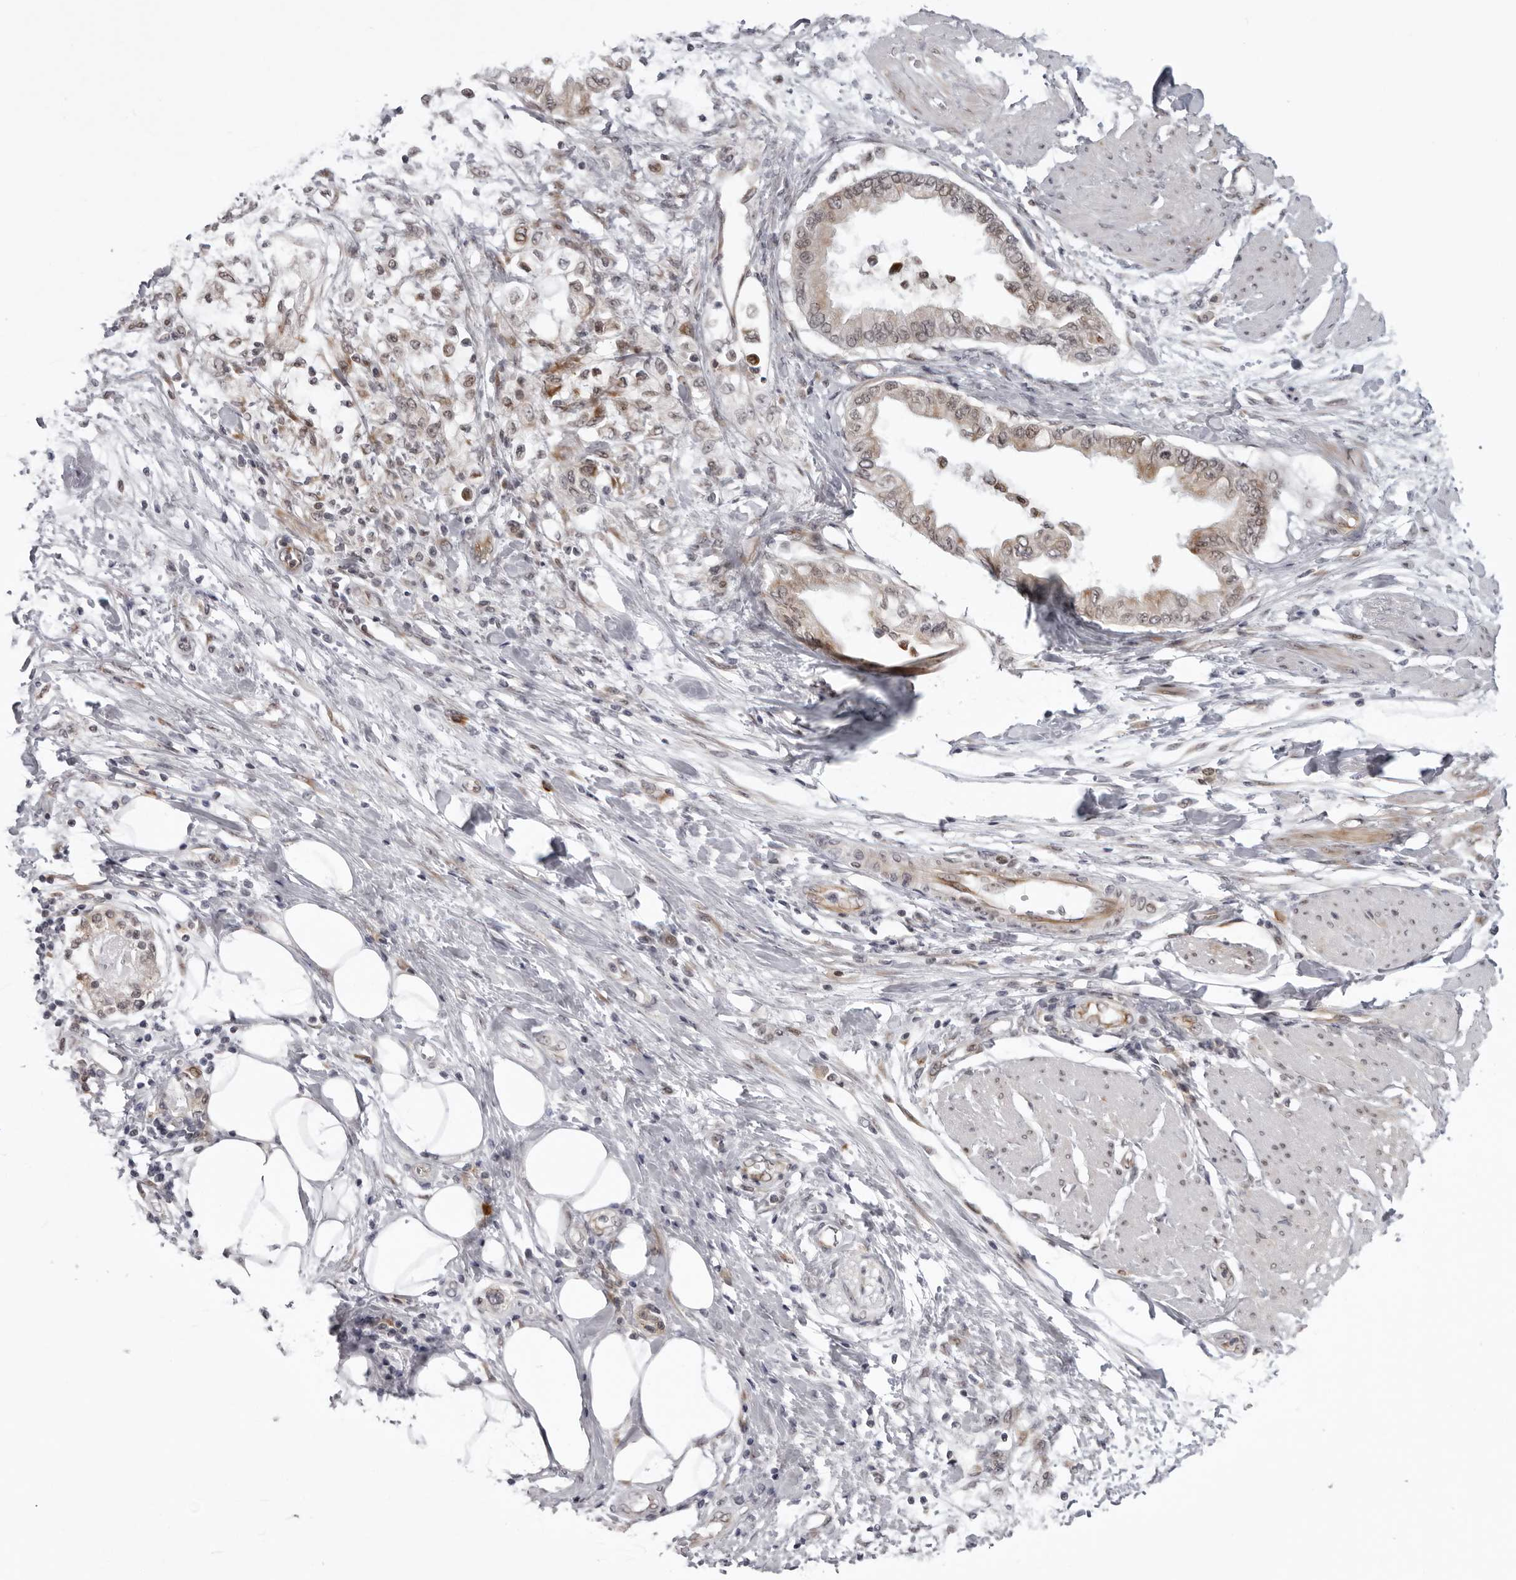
{"staining": {"intensity": "weak", "quantity": "25%-75%", "location": "cytoplasmic/membranous"}, "tissue": "pancreatic cancer", "cell_type": "Tumor cells", "image_type": "cancer", "snomed": [{"axis": "morphology", "description": "Normal tissue, NOS"}, {"axis": "morphology", "description": "Adenocarcinoma, NOS"}, {"axis": "topography", "description": "Pancreas"}, {"axis": "topography", "description": "Duodenum"}], "caption": "A micrograph showing weak cytoplasmic/membranous positivity in approximately 25%-75% of tumor cells in adenocarcinoma (pancreatic), as visualized by brown immunohistochemical staining.", "gene": "GCSAML", "patient": {"sex": "female", "age": 60}}